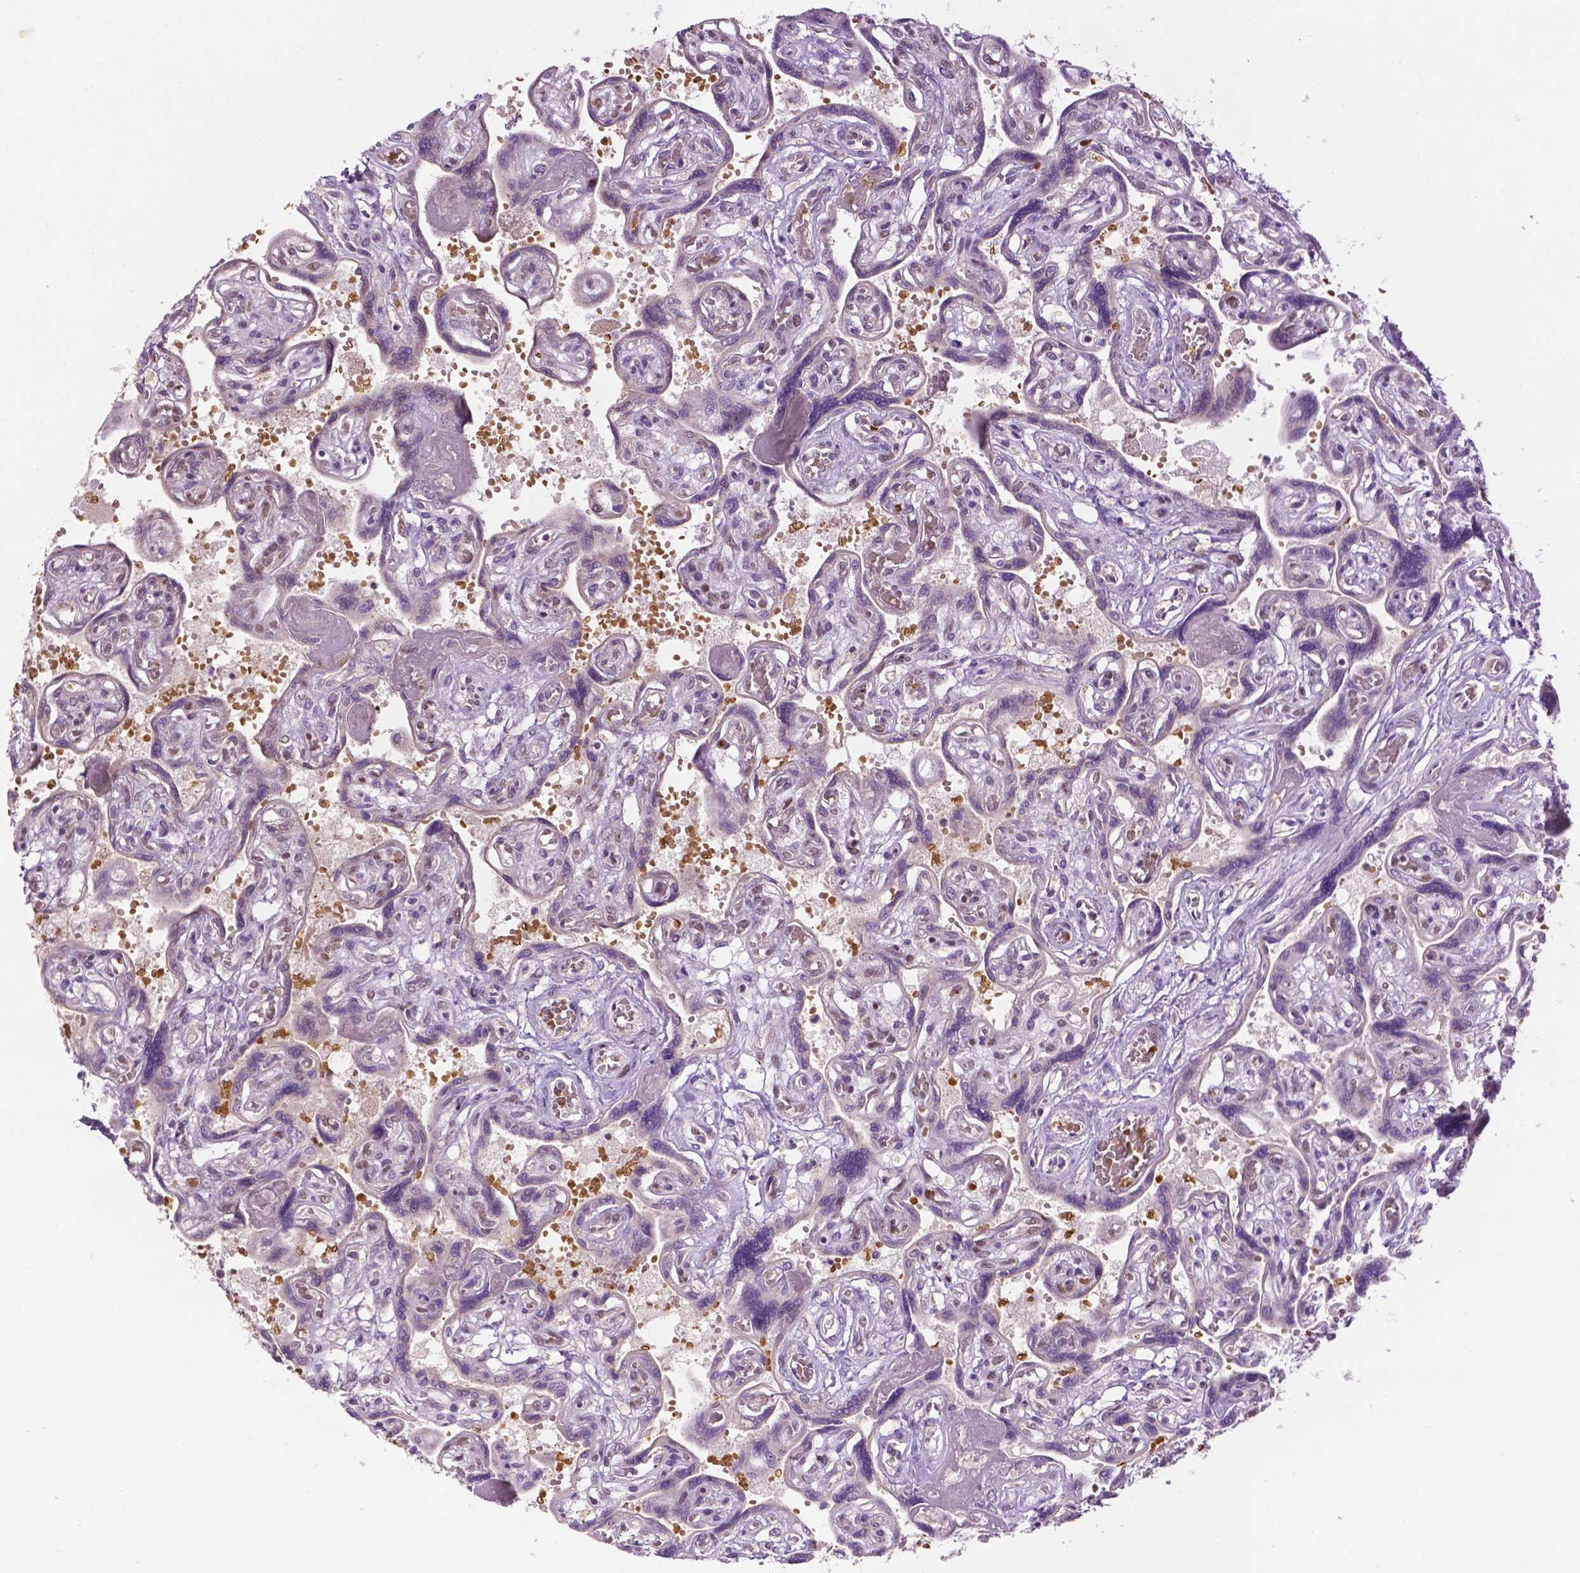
{"staining": {"intensity": "moderate", "quantity": ">75%", "location": "nuclear"}, "tissue": "placenta", "cell_type": "Decidual cells", "image_type": "normal", "snomed": [{"axis": "morphology", "description": "Normal tissue, NOS"}, {"axis": "topography", "description": "Placenta"}], "caption": "Immunohistochemistry (IHC) (DAB) staining of unremarkable human placenta displays moderate nuclear protein staining in about >75% of decidual cells.", "gene": "ZNF41", "patient": {"sex": "female", "age": 32}}